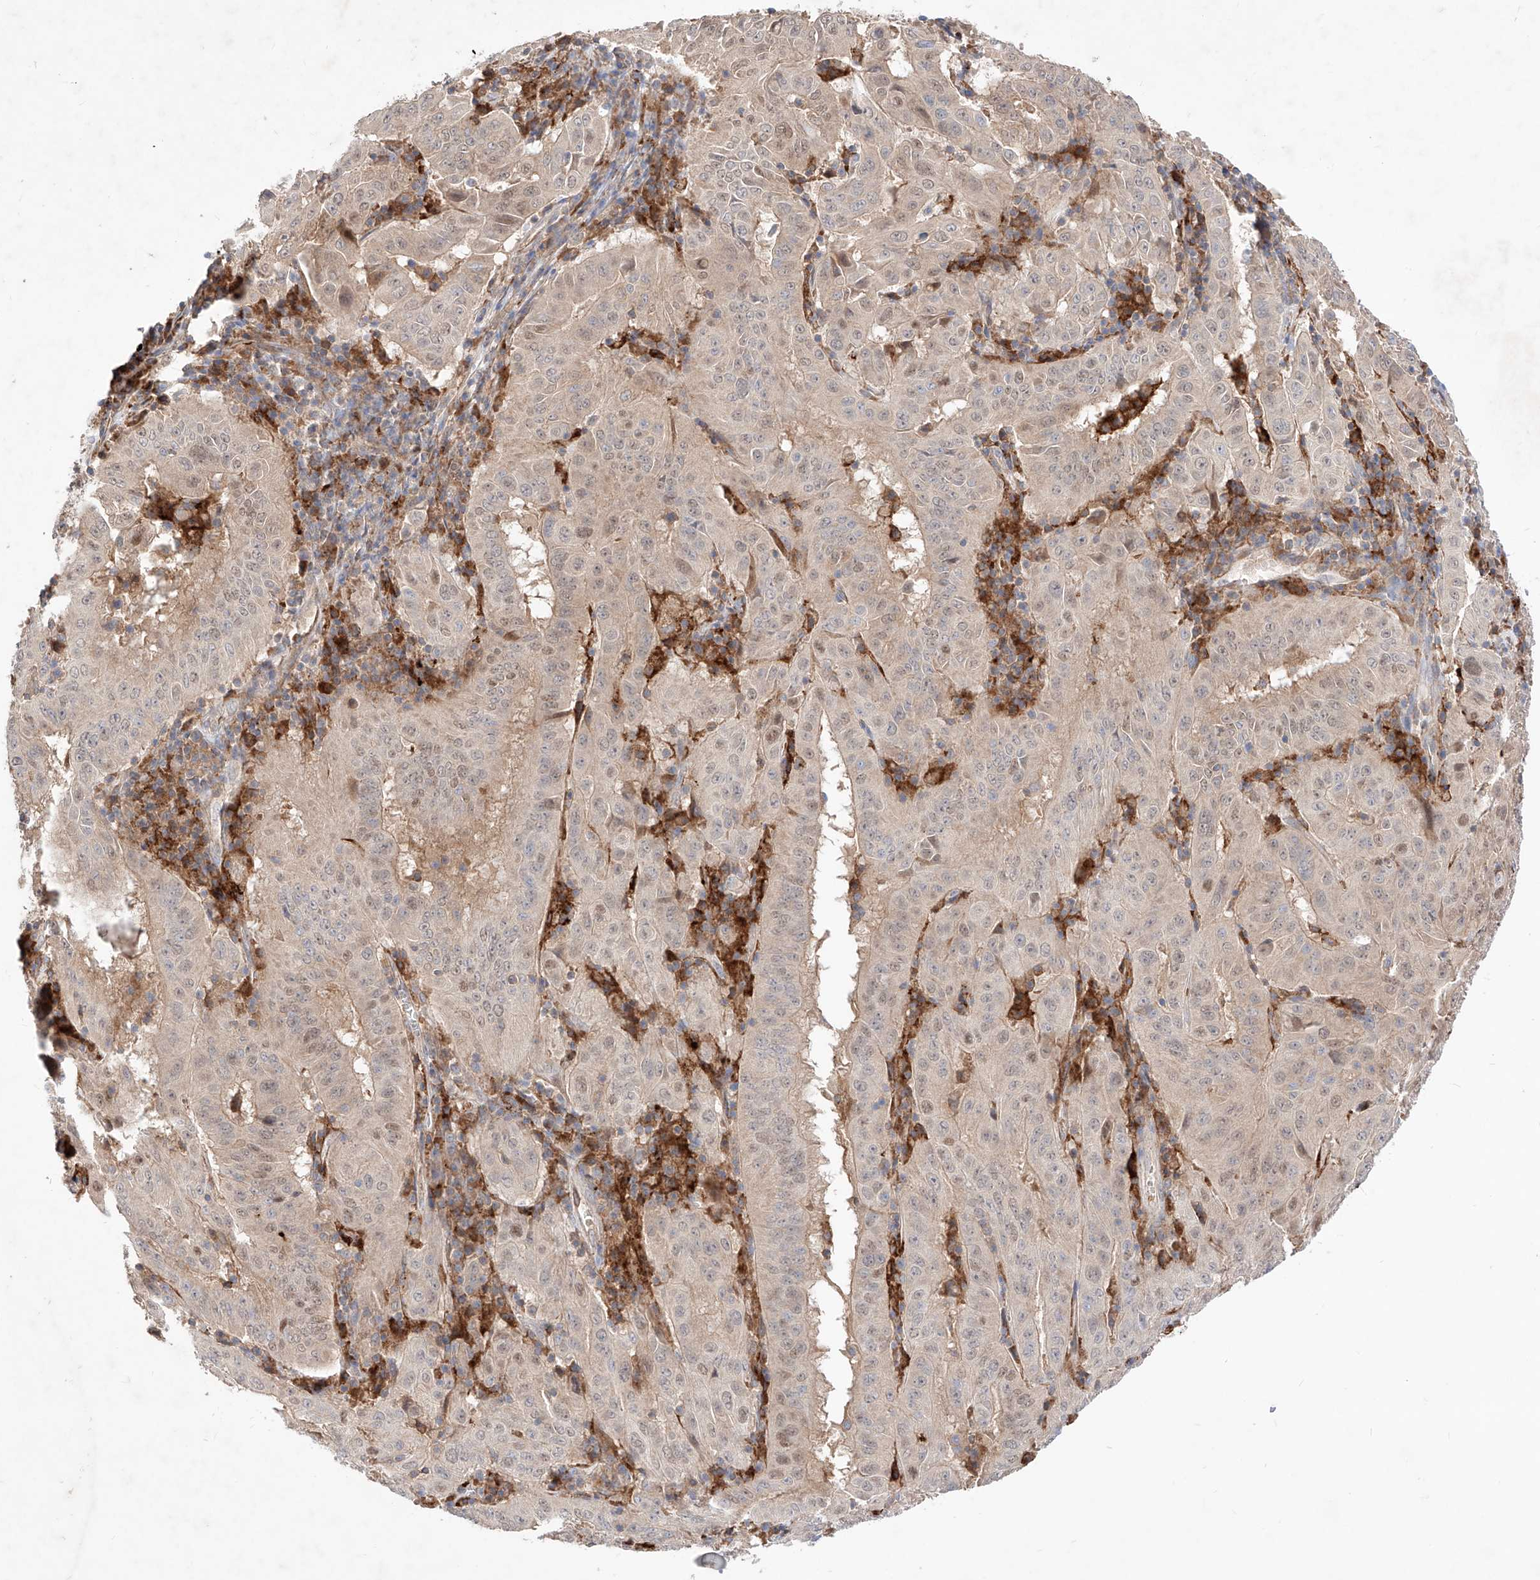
{"staining": {"intensity": "weak", "quantity": "25%-75%", "location": "cytoplasmic/membranous,nuclear"}, "tissue": "pancreatic cancer", "cell_type": "Tumor cells", "image_type": "cancer", "snomed": [{"axis": "morphology", "description": "Adenocarcinoma, NOS"}, {"axis": "topography", "description": "Pancreas"}], "caption": "Human pancreatic adenocarcinoma stained for a protein (brown) exhibits weak cytoplasmic/membranous and nuclear positive staining in about 25%-75% of tumor cells.", "gene": "TSNAX", "patient": {"sex": "male", "age": 63}}